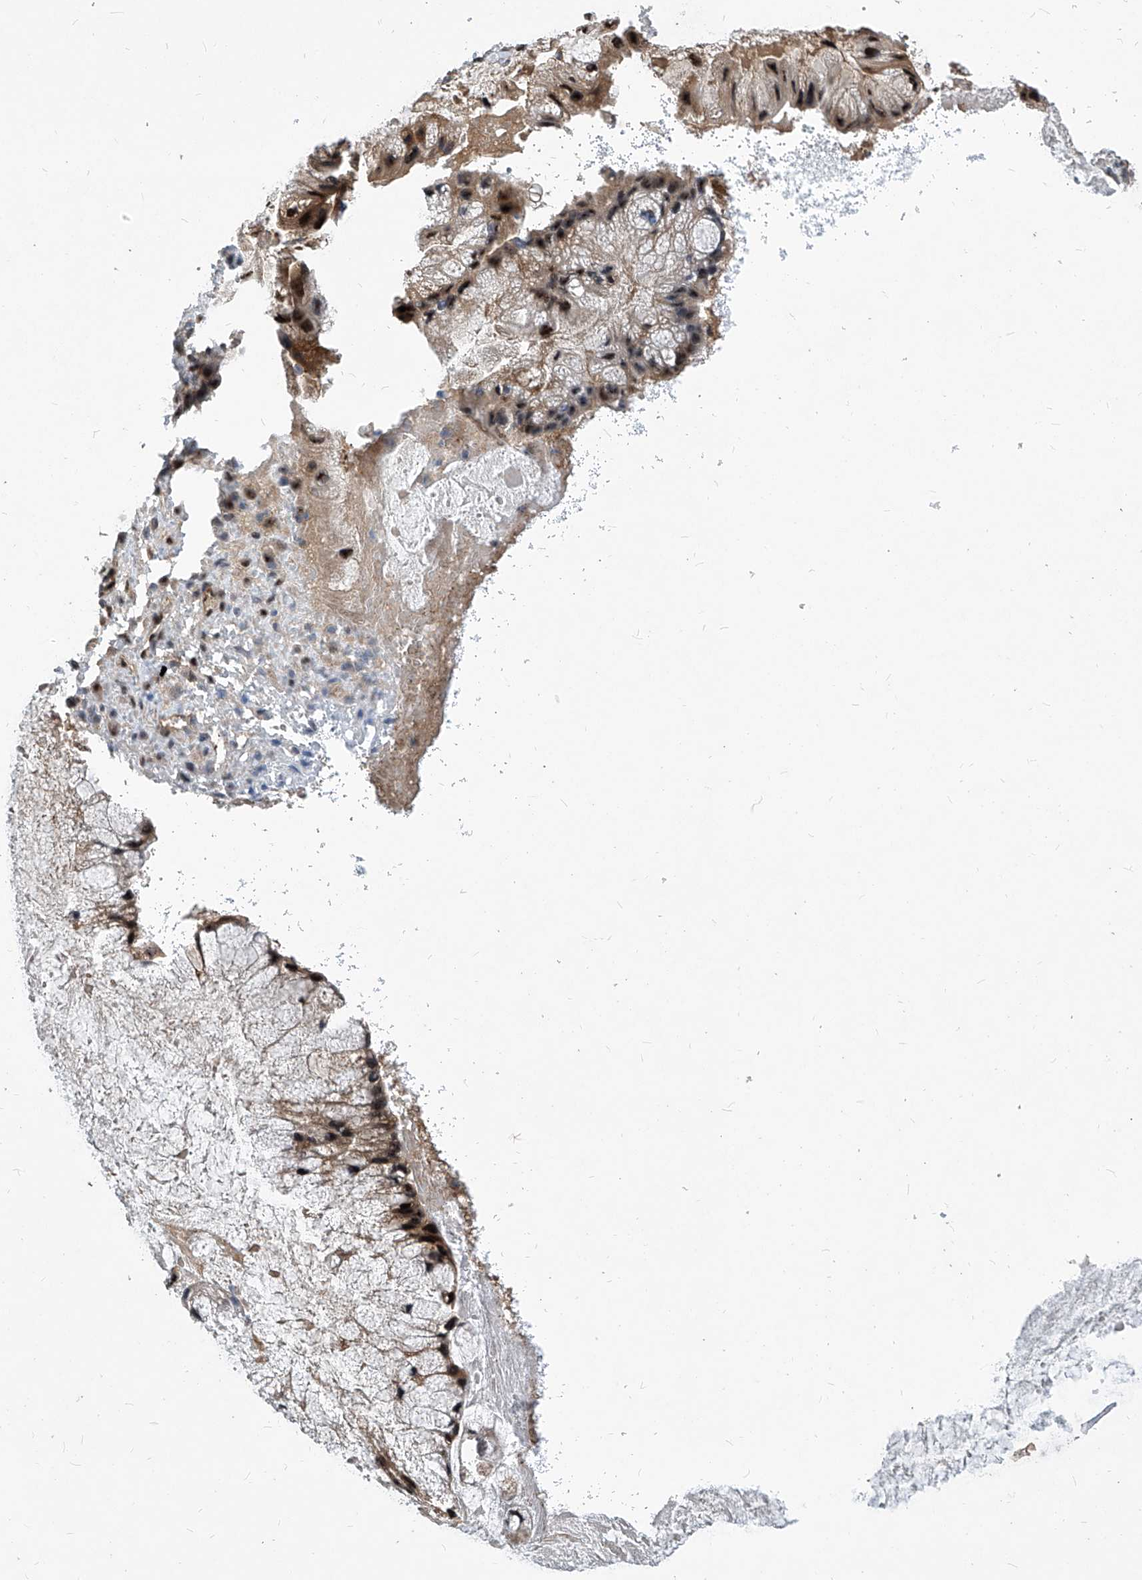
{"staining": {"intensity": "strong", "quantity": "25%-75%", "location": "cytoplasmic/membranous,nuclear"}, "tissue": "ovarian cancer", "cell_type": "Tumor cells", "image_type": "cancer", "snomed": [{"axis": "morphology", "description": "Cystadenocarcinoma, mucinous, NOS"}, {"axis": "topography", "description": "Ovary"}], "caption": "Brown immunohistochemical staining in human mucinous cystadenocarcinoma (ovarian) reveals strong cytoplasmic/membranous and nuclear positivity in approximately 25%-75% of tumor cells.", "gene": "PSMB1", "patient": {"sex": "female", "age": 37}}